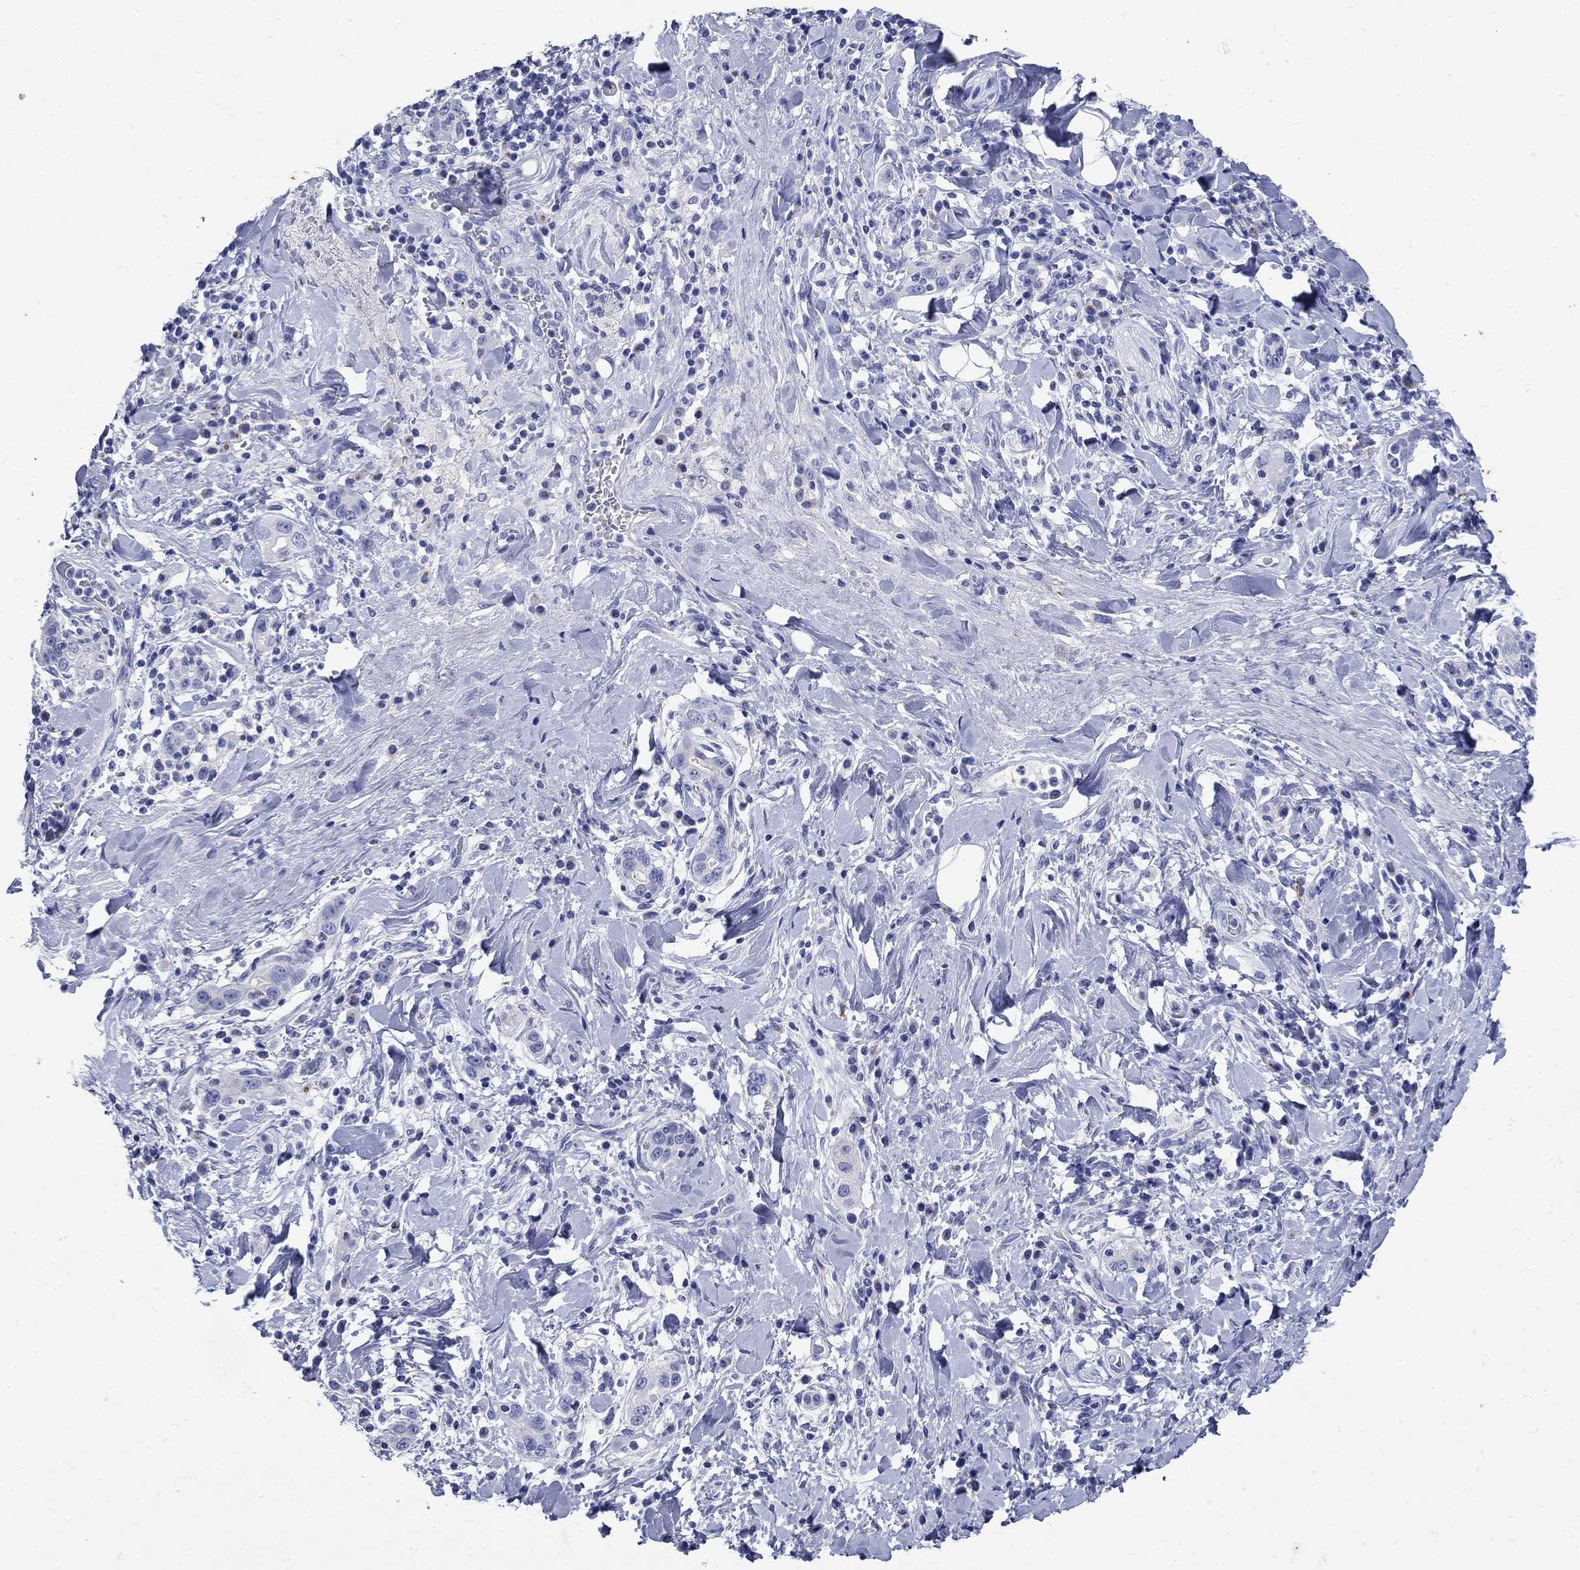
{"staining": {"intensity": "negative", "quantity": "none", "location": "none"}, "tissue": "stomach cancer", "cell_type": "Tumor cells", "image_type": "cancer", "snomed": [{"axis": "morphology", "description": "Adenocarcinoma, NOS"}, {"axis": "topography", "description": "Stomach"}], "caption": "IHC image of human adenocarcinoma (stomach) stained for a protein (brown), which shows no expression in tumor cells. The staining is performed using DAB brown chromogen with nuclei counter-stained in using hematoxylin.", "gene": "CD1A", "patient": {"sex": "male", "age": 79}}